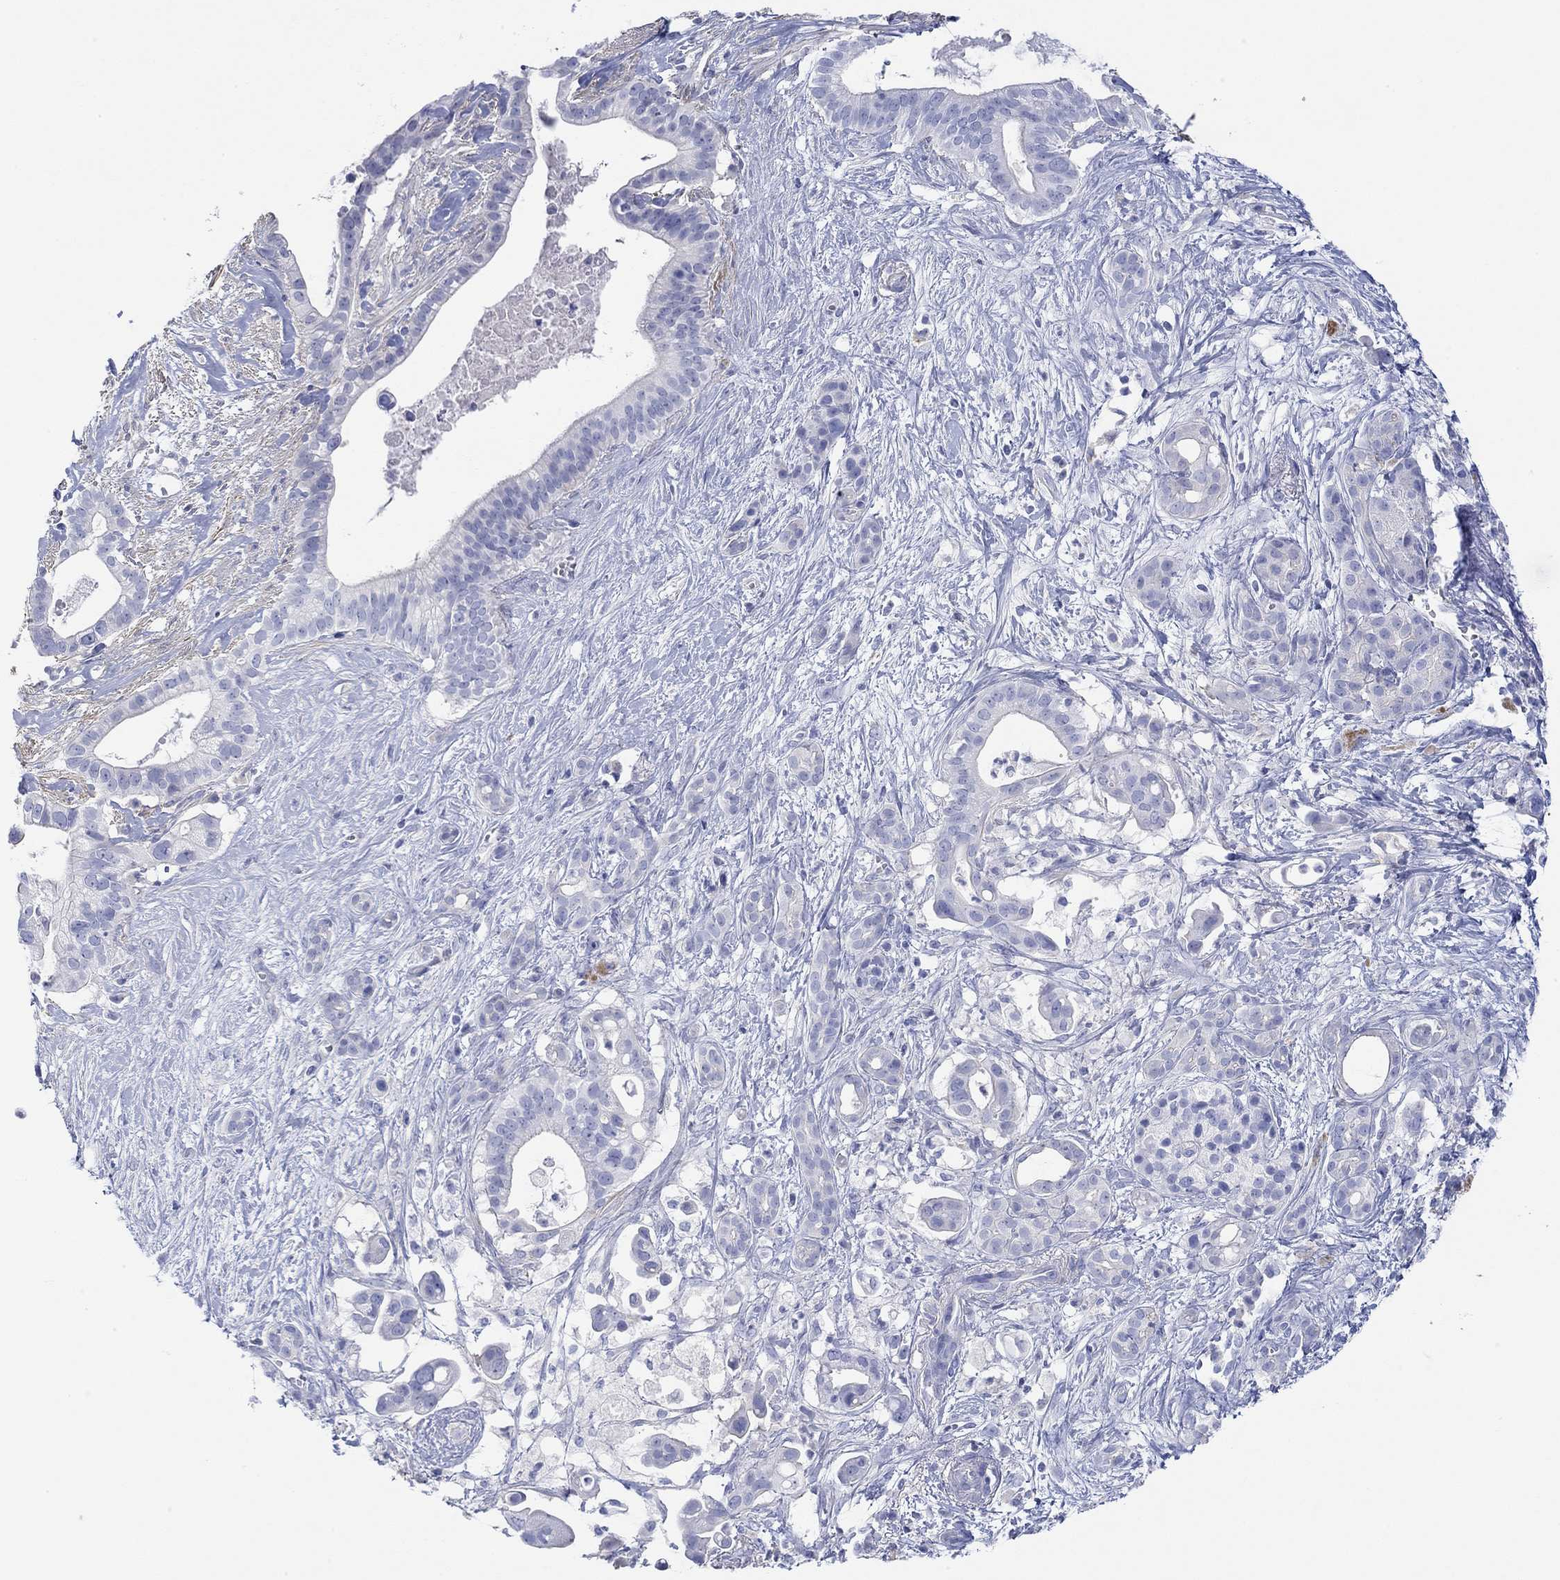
{"staining": {"intensity": "negative", "quantity": "none", "location": "none"}, "tissue": "pancreatic cancer", "cell_type": "Tumor cells", "image_type": "cancer", "snomed": [{"axis": "morphology", "description": "Adenocarcinoma, NOS"}, {"axis": "topography", "description": "Pancreas"}], "caption": "Immunohistochemistry (IHC) of pancreatic cancer displays no expression in tumor cells.", "gene": "PPIL6", "patient": {"sex": "male", "age": 61}}